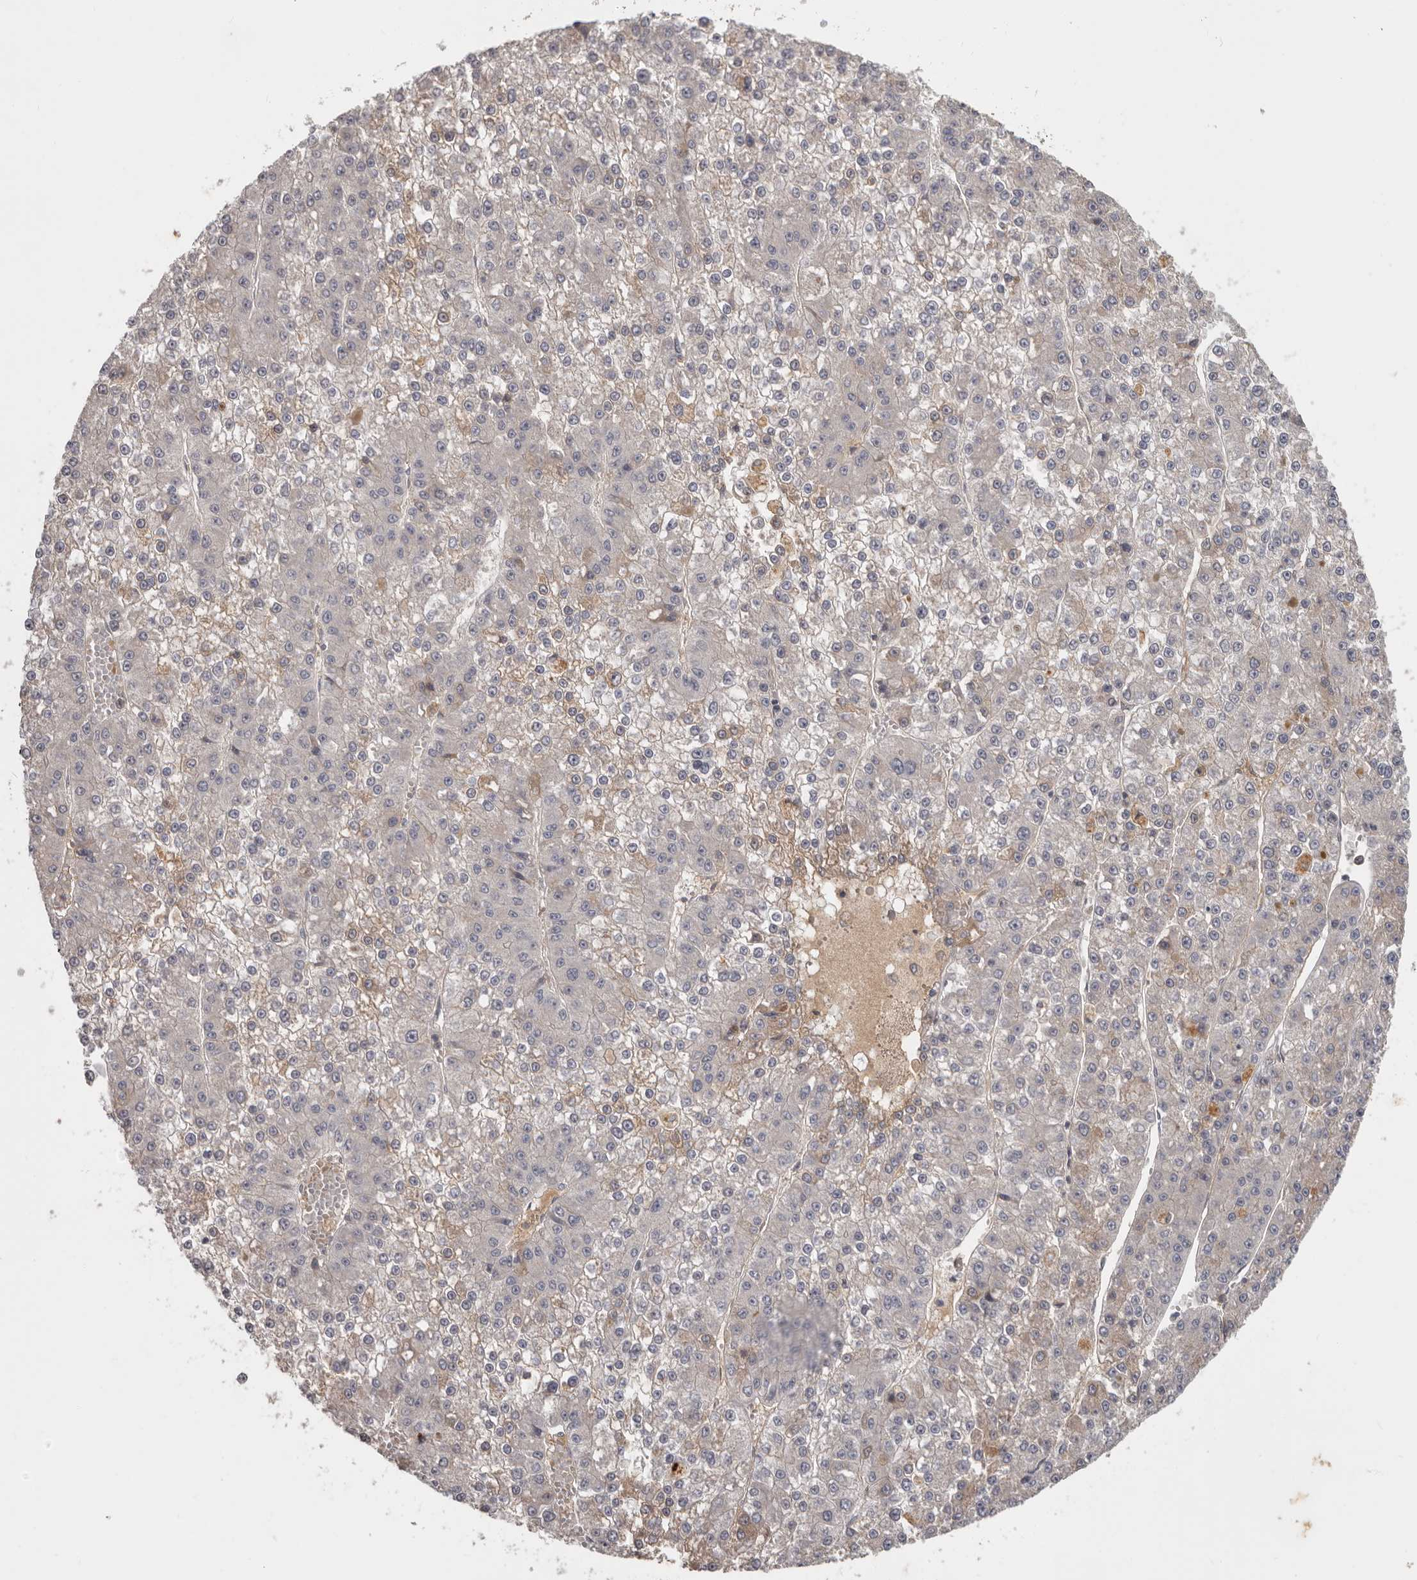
{"staining": {"intensity": "negative", "quantity": "none", "location": "none"}, "tissue": "liver cancer", "cell_type": "Tumor cells", "image_type": "cancer", "snomed": [{"axis": "morphology", "description": "Carcinoma, Hepatocellular, NOS"}, {"axis": "topography", "description": "Liver"}], "caption": "Hepatocellular carcinoma (liver) was stained to show a protein in brown. There is no significant expression in tumor cells.", "gene": "NMUR1", "patient": {"sex": "female", "age": 73}}